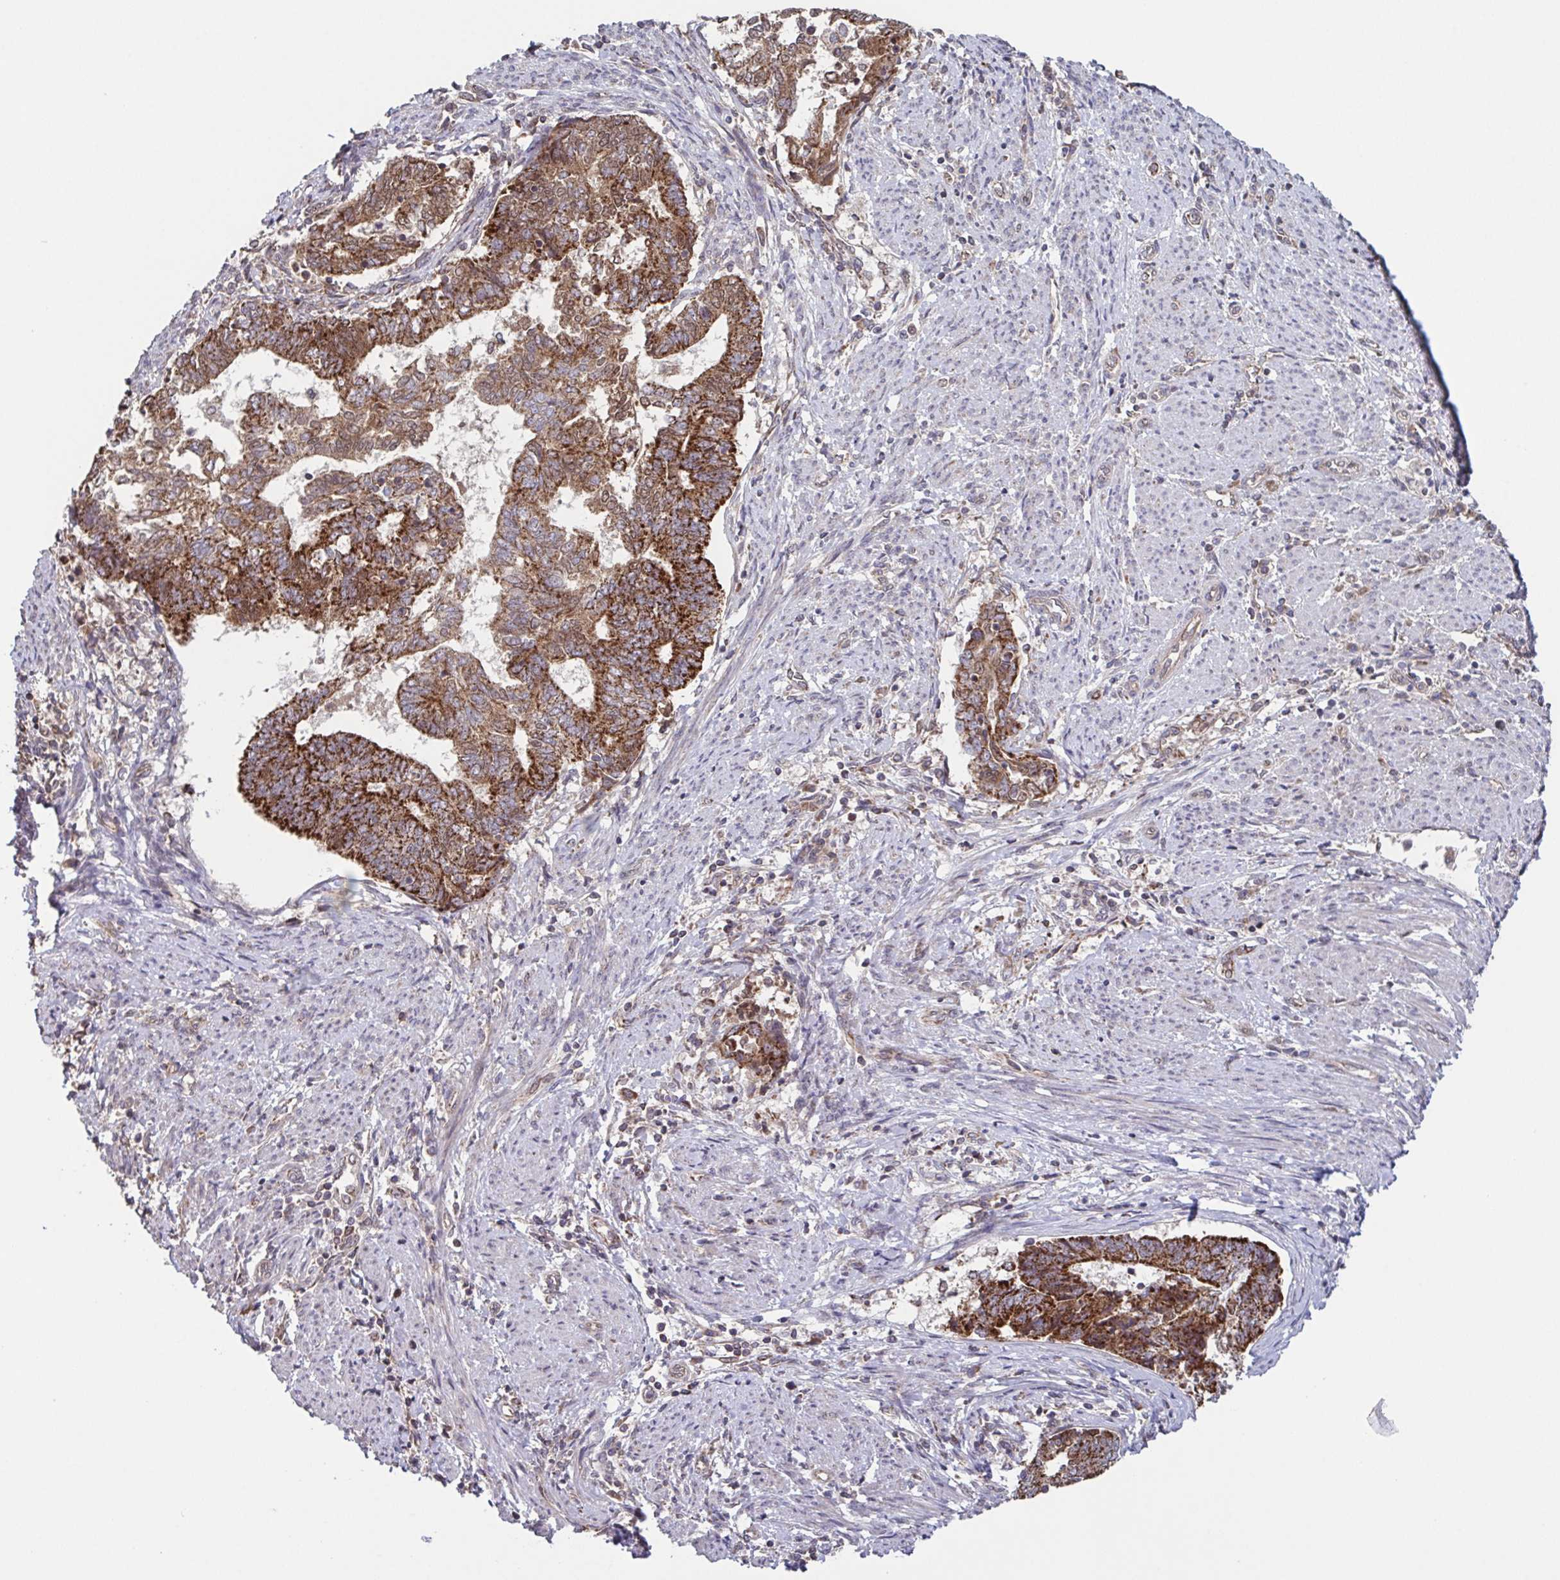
{"staining": {"intensity": "moderate", "quantity": ">75%", "location": "cytoplasmic/membranous"}, "tissue": "endometrial cancer", "cell_type": "Tumor cells", "image_type": "cancer", "snomed": [{"axis": "morphology", "description": "Adenocarcinoma, NOS"}, {"axis": "topography", "description": "Endometrium"}], "caption": "Adenocarcinoma (endometrial) tissue reveals moderate cytoplasmic/membranous staining in approximately >75% of tumor cells", "gene": "TTC19", "patient": {"sex": "female", "age": 65}}